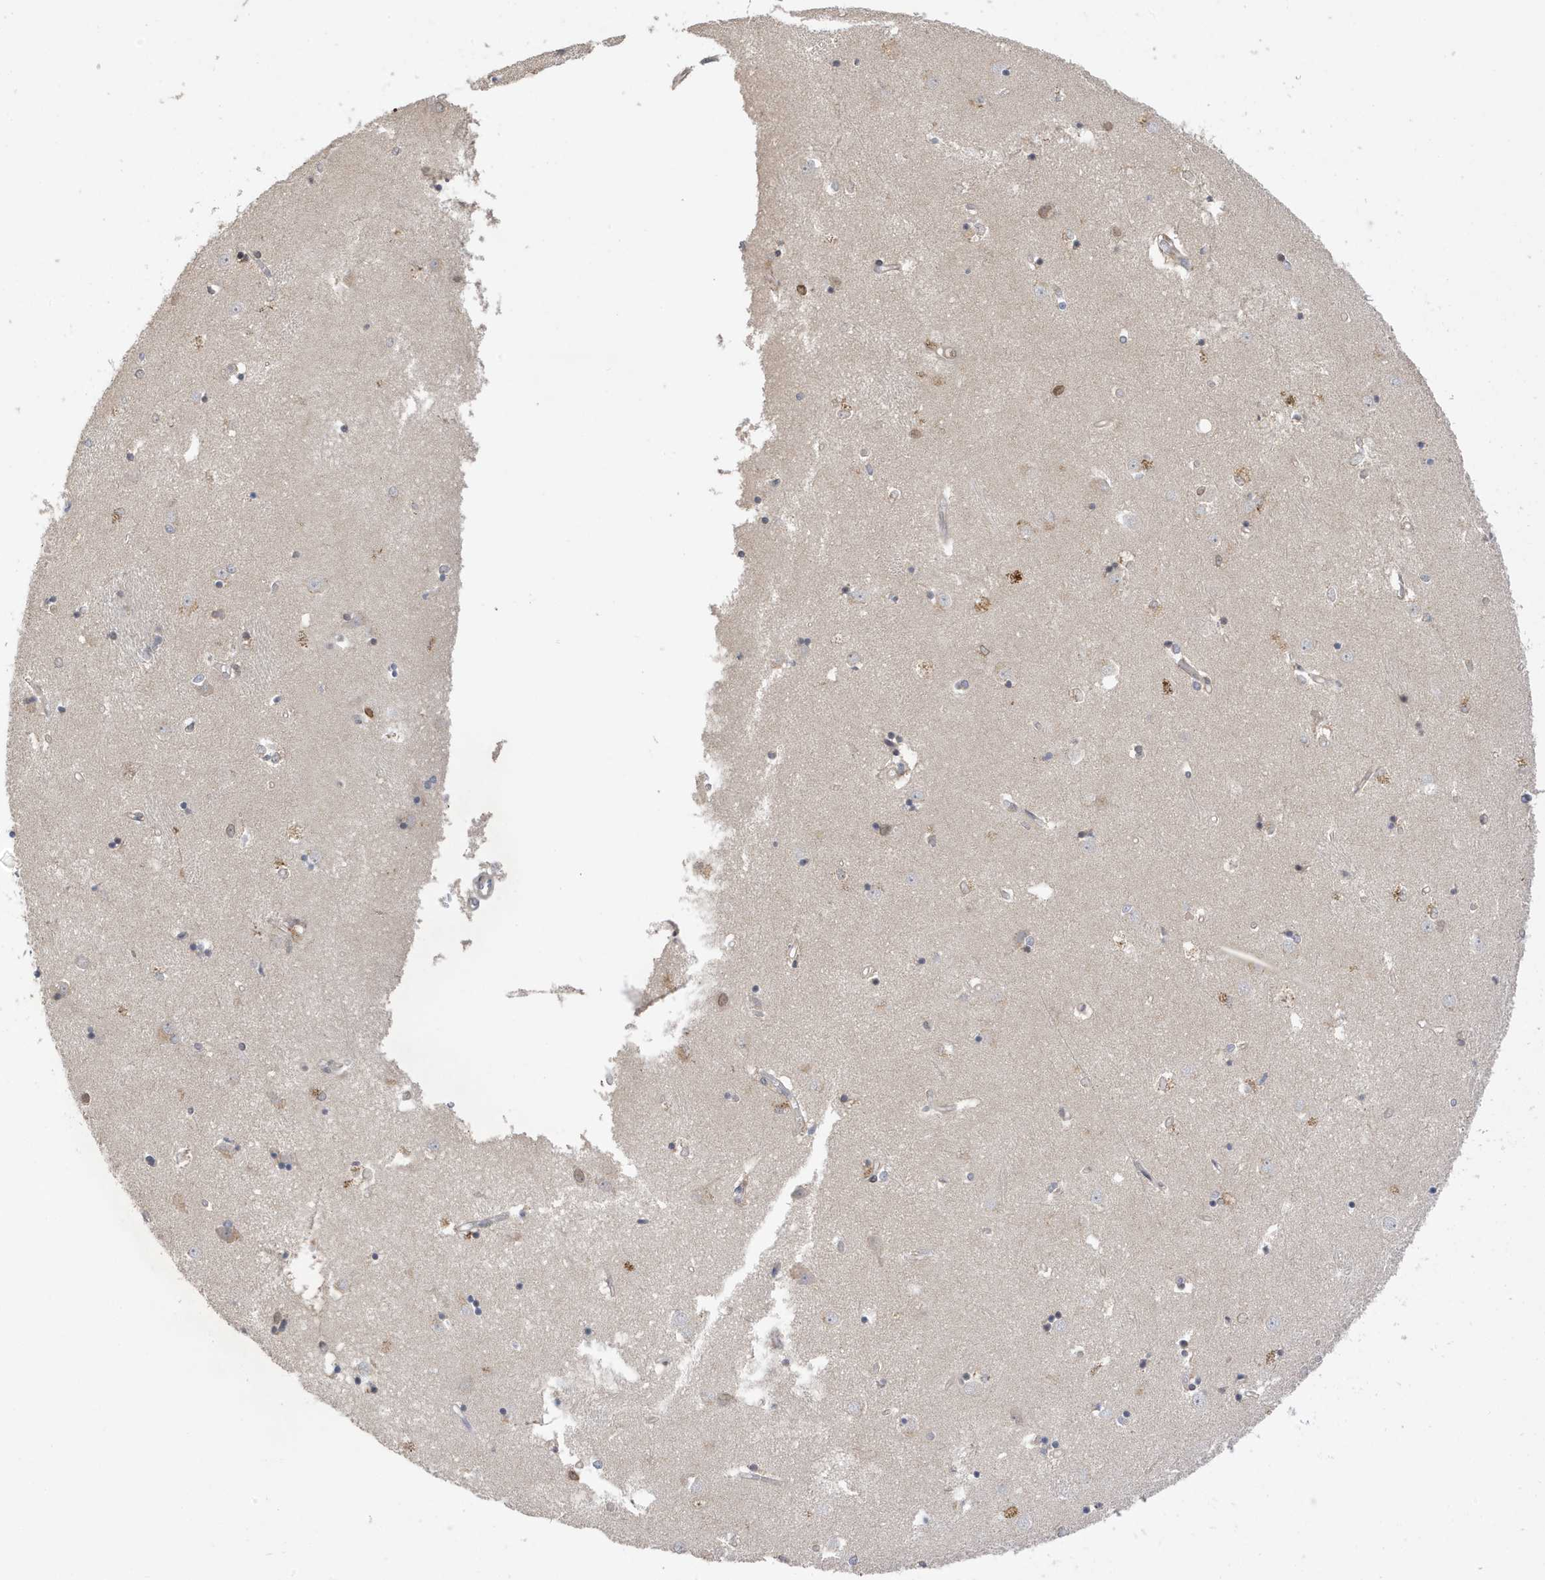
{"staining": {"intensity": "moderate", "quantity": "<25%", "location": "cytoplasmic/membranous,nuclear"}, "tissue": "caudate", "cell_type": "Glial cells", "image_type": "normal", "snomed": [{"axis": "morphology", "description": "Normal tissue, NOS"}, {"axis": "topography", "description": "Lateral ventricle wall"}], "caption": "The photomicrograph displays staining of benign caudate, revealing moderate cytoplasmic/membranous,nuclear protein positivity (brown color) within glial cells.", "gene": "TAB3", "patient": {"sex": "male", "age": 45}}